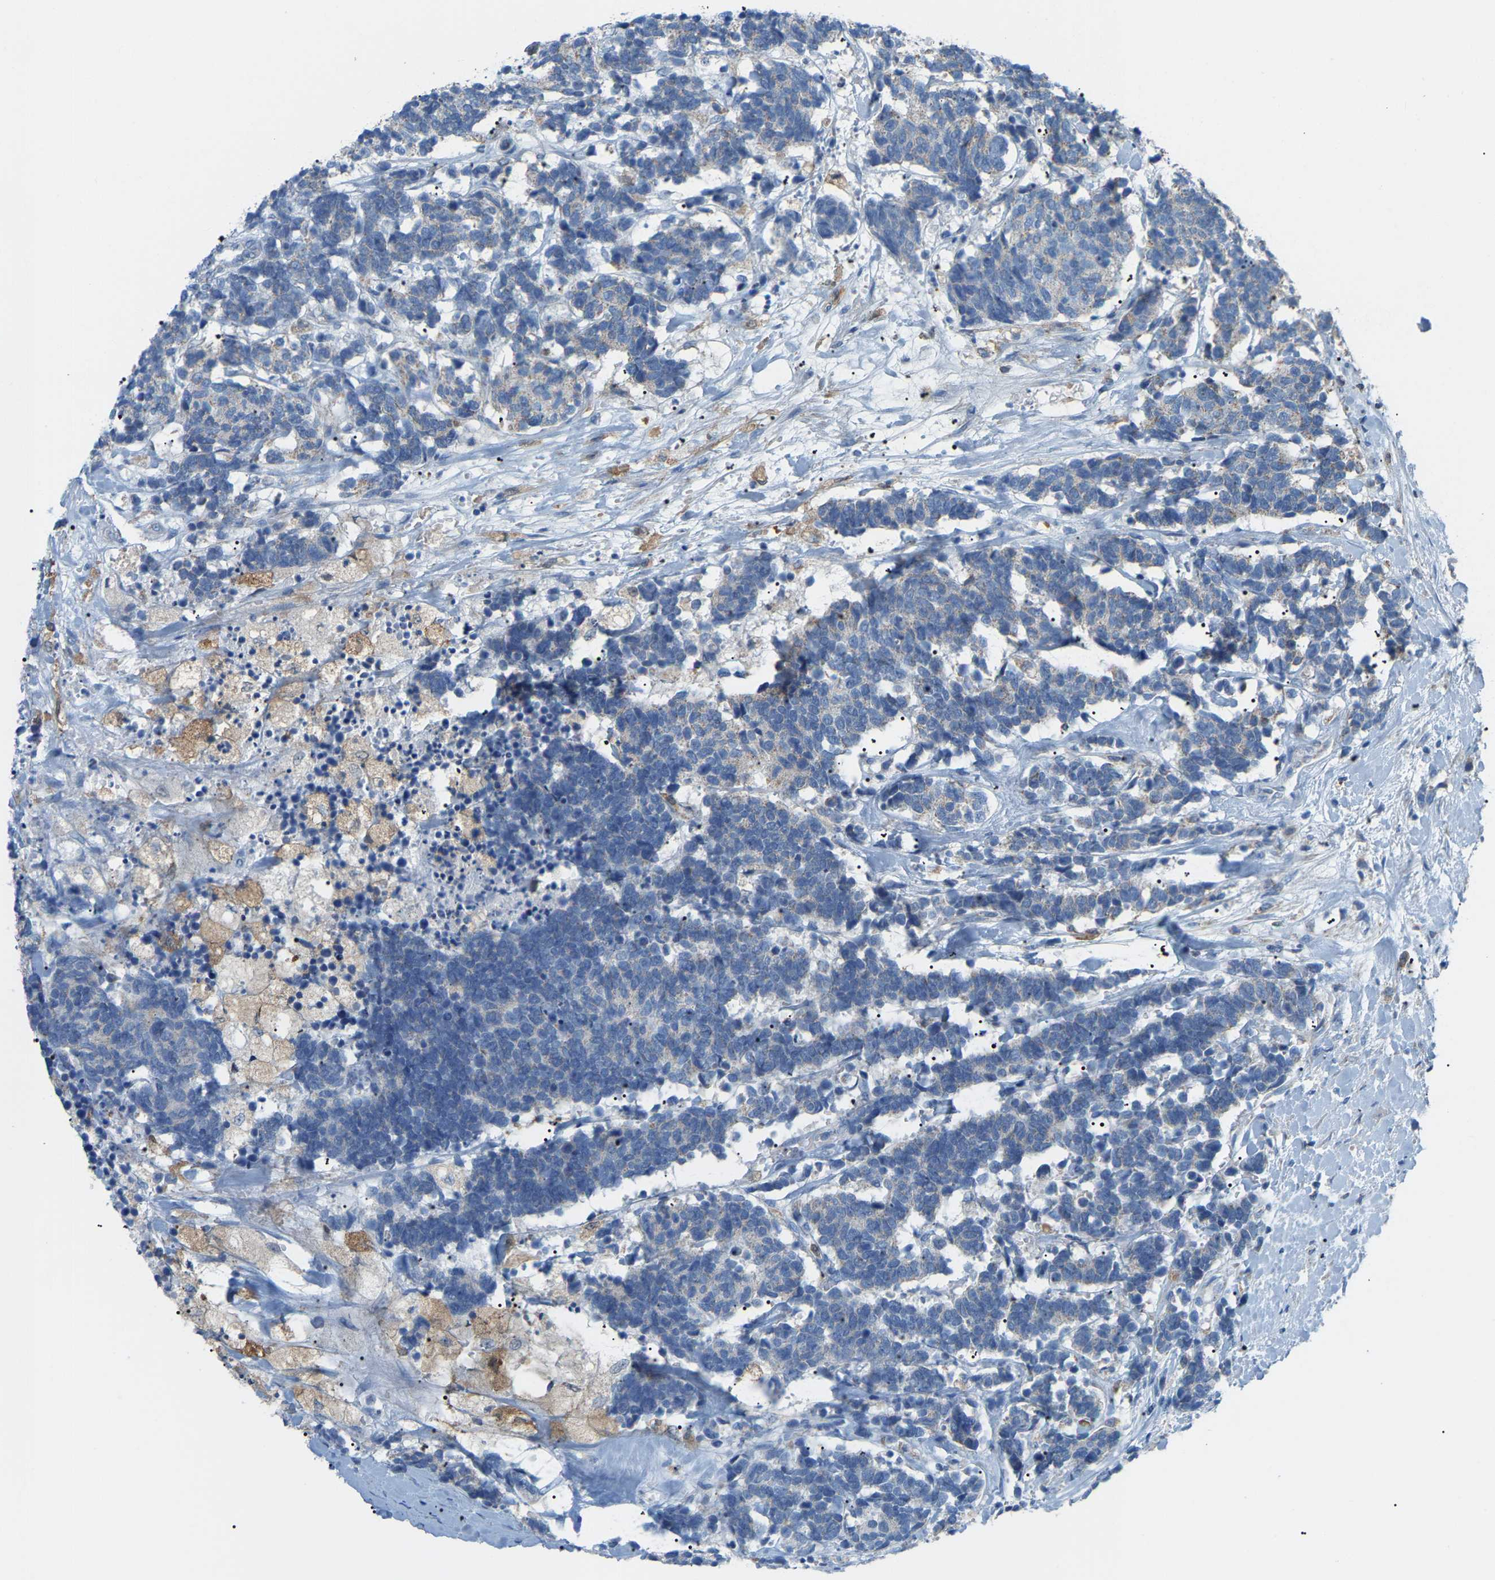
{"staining": {"intensity": "negative", "quantity": "none", "location": "none"}, "tissue": "carcinoid", "cell_type": "Tumor cells", "image_type": "cancer", "snomed": [{"axis": "morphology", "description": "Carcinoma, NOS"}, {"axis": "morphology", "description": "Carcinoid, malignant, NOS"}, {"axis": "topography", "description": "Urinary bladder"}], "caption": "Immunohistochemistry image of neoplastic tissue: human carcinoid stained with DAB demonstrates no significant protein staining in tumor cells.", "gene": "CROT", "patient": {"sex": "male", "age": 57}}